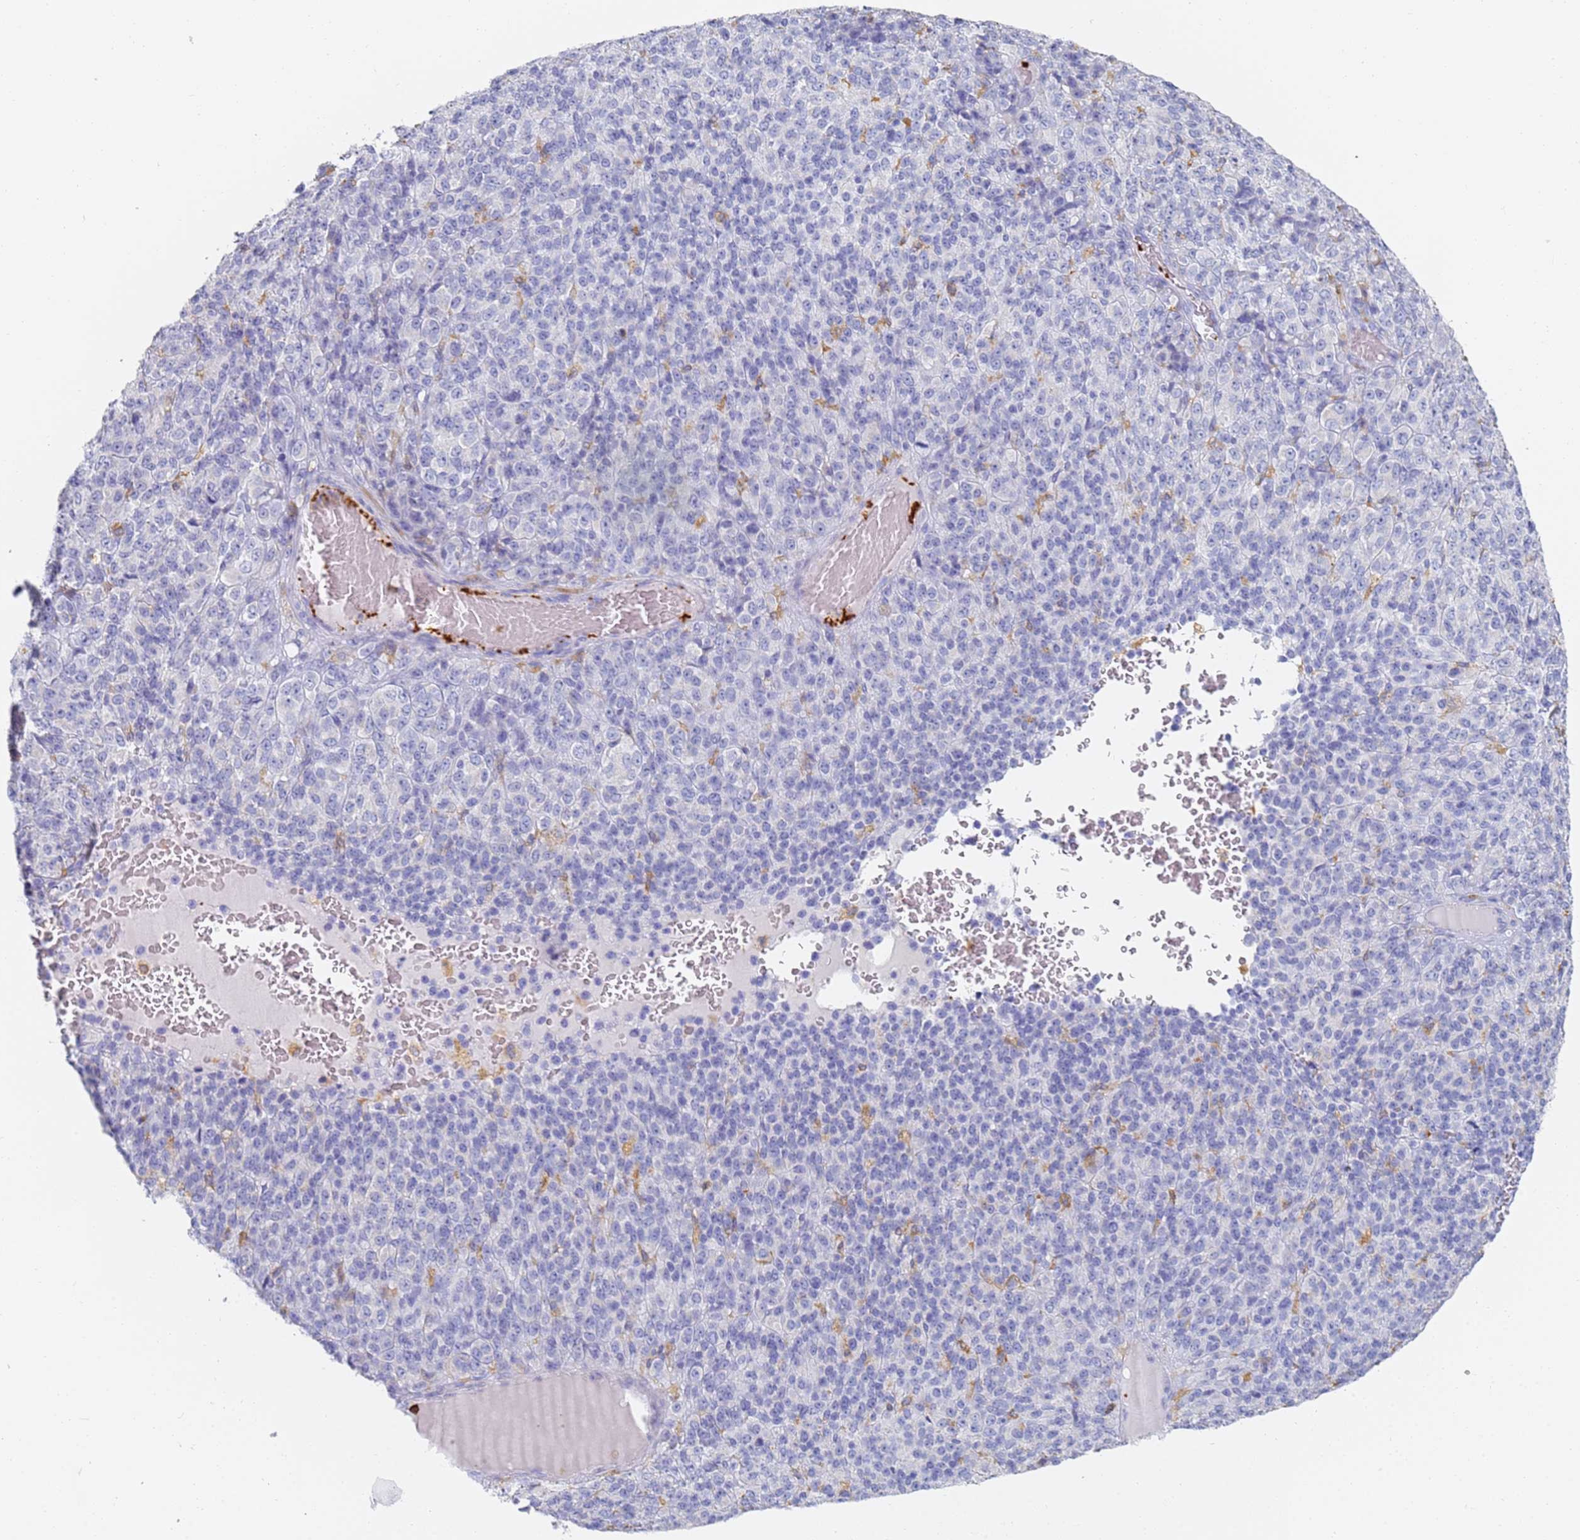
{"staining": {"intensity": "negative", "quantity": "none", "location": "none"}, "tissue": "melanoma", "cell_type": "Tumor cells", "image_type": "cancer", "snomed": [{"axis": "morphology", "description": "Malignant melanoma, Metastatic site"}, {"axis": "topography", "description": "Brain"}], "caption": "The immunohistochemistry (IHC) histopathology image has no significant staining in tumor cells of melanoma tissue.", "gene": "BIN2", "patient": {"sex": "female", "age": 56}}